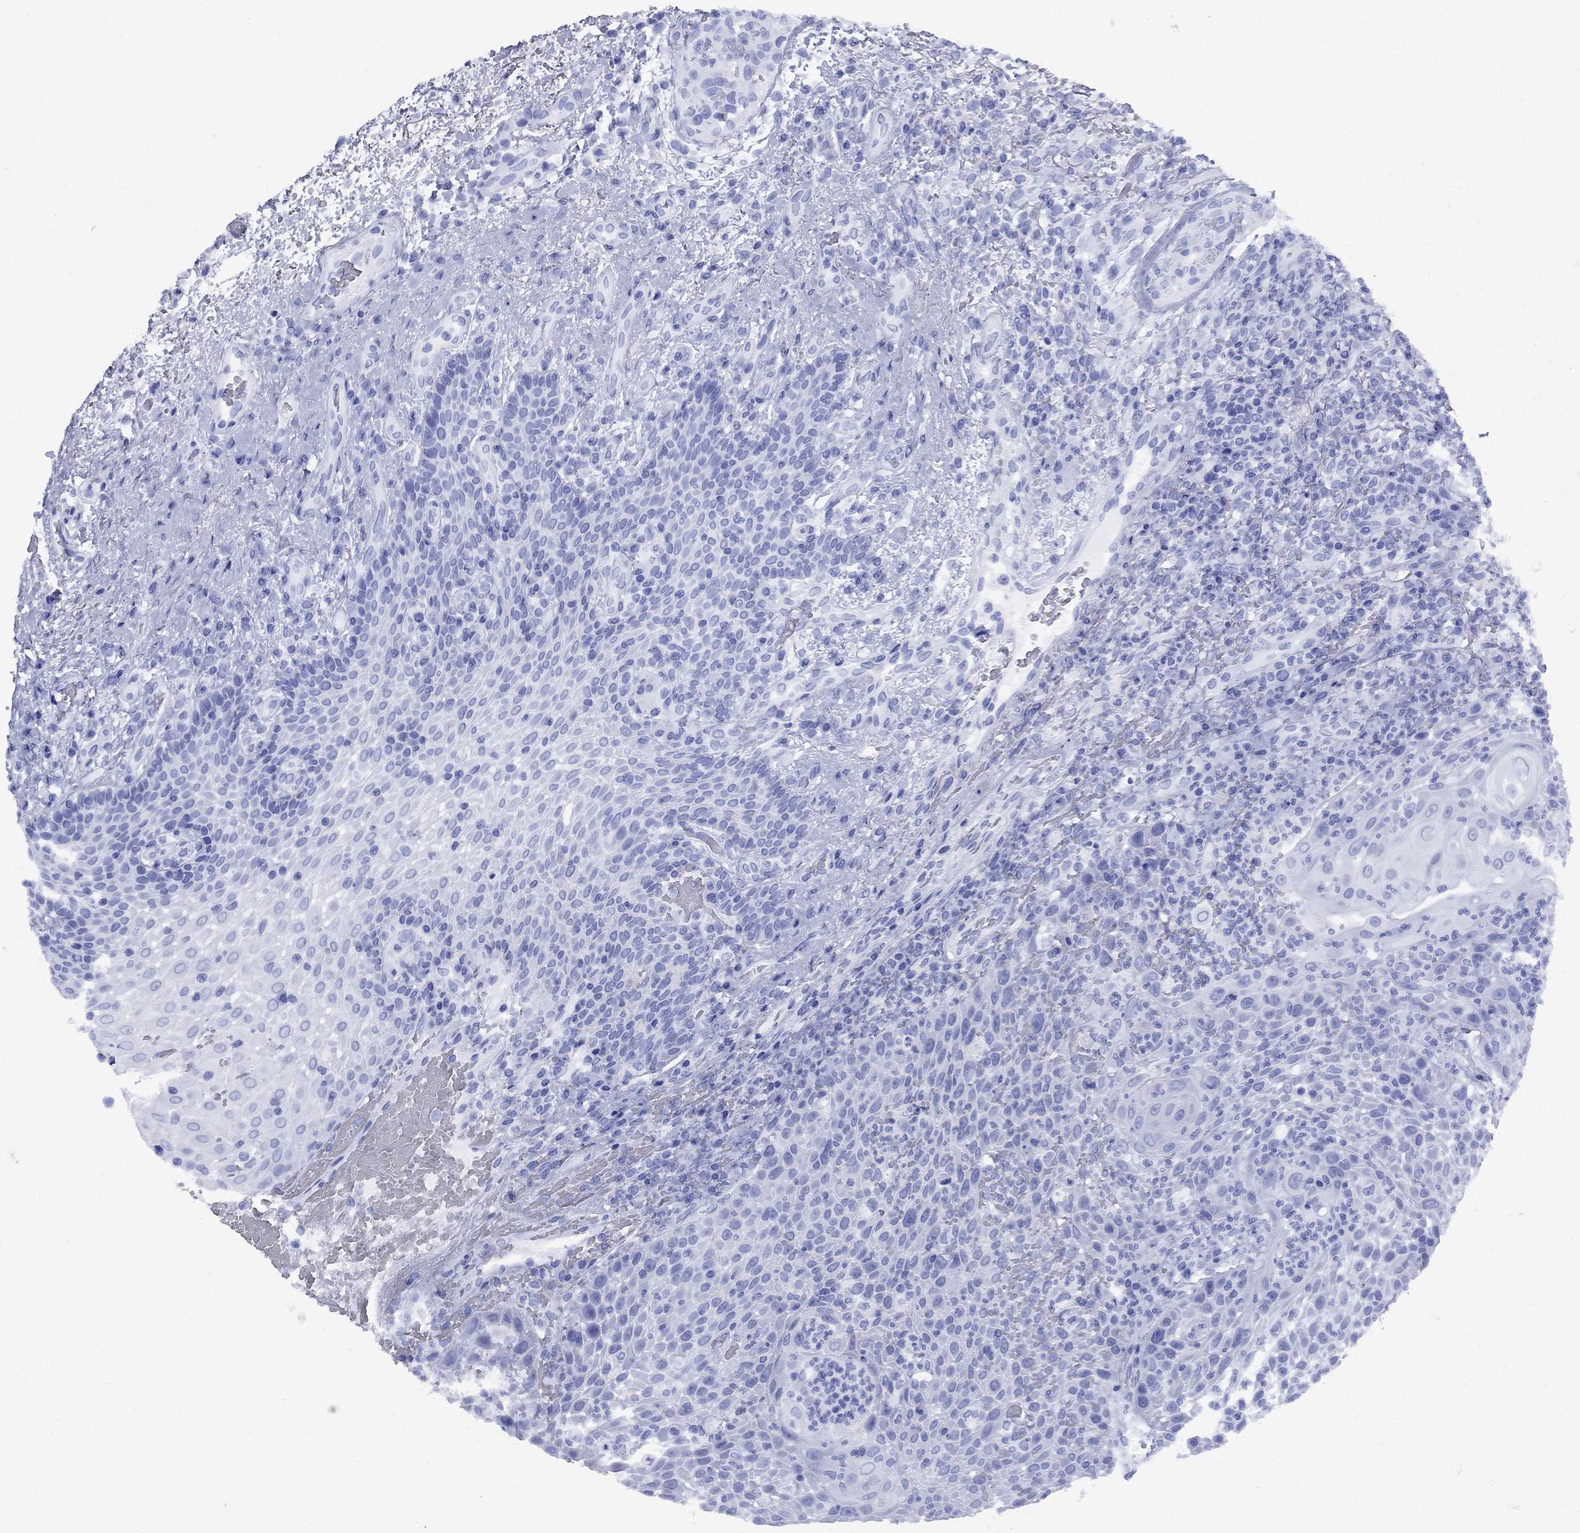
{"staining": {"intensity": "negative", "quantity": "none", "location": "none"}, "tissue": "head and neck cancer", "cell_type": "Tumor cells", "image_type": "cancer", "snomed": [{"axis": "morphology", "description": "Squamous cell carcinoma, NOS"}, {"axis": "topography", "description": "Head-Neck"}], "caption": "This is an immunohistochemistry photomicrograph of human head and neck cancer (squamous cell carcinoma). There is no expression in tumor cells.", "gene": "CD1A", "patient": {"sex": "male", "age": 69}}